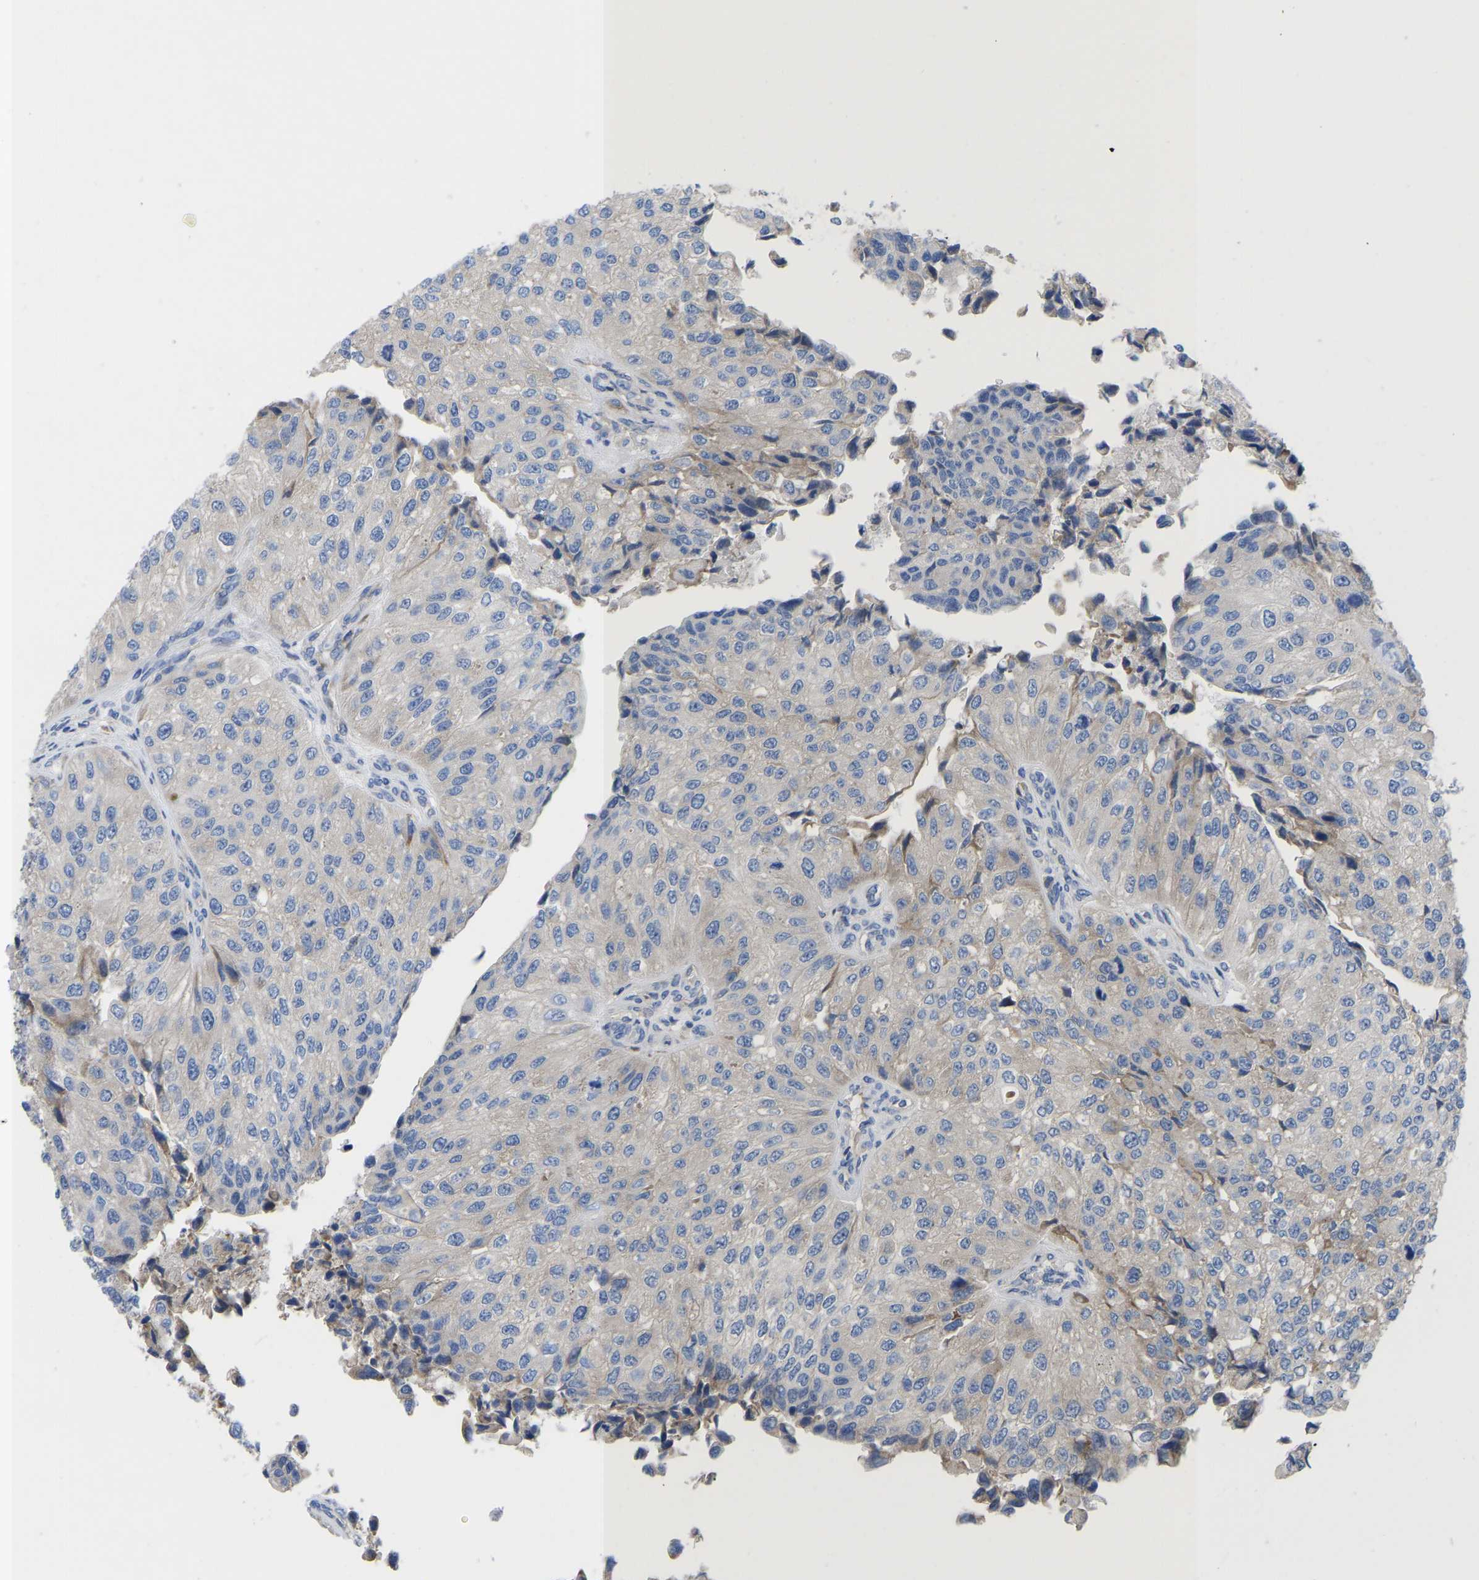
{"staining": {"intensity": "weak", "quantity": "<25%", "location": "cytoplasmic/membranous"}, "tissue": "urothelial cancer", "cell_type": "Tumor cells", "image_type": "cancer", "snomed": [{"axis": "morphology", "description": "Urothelial carcinoma, High grade"}, {"axis": "topography", "description": "Kidney"}, {"axis": "topography", "description": "Urinary bladder"}], "caption": "Immunohistochemistry of urothelial cancer shows no expression in tumor cells.", "gene": "ABCA10", "patient": {"sex": "male", "age": 77}}